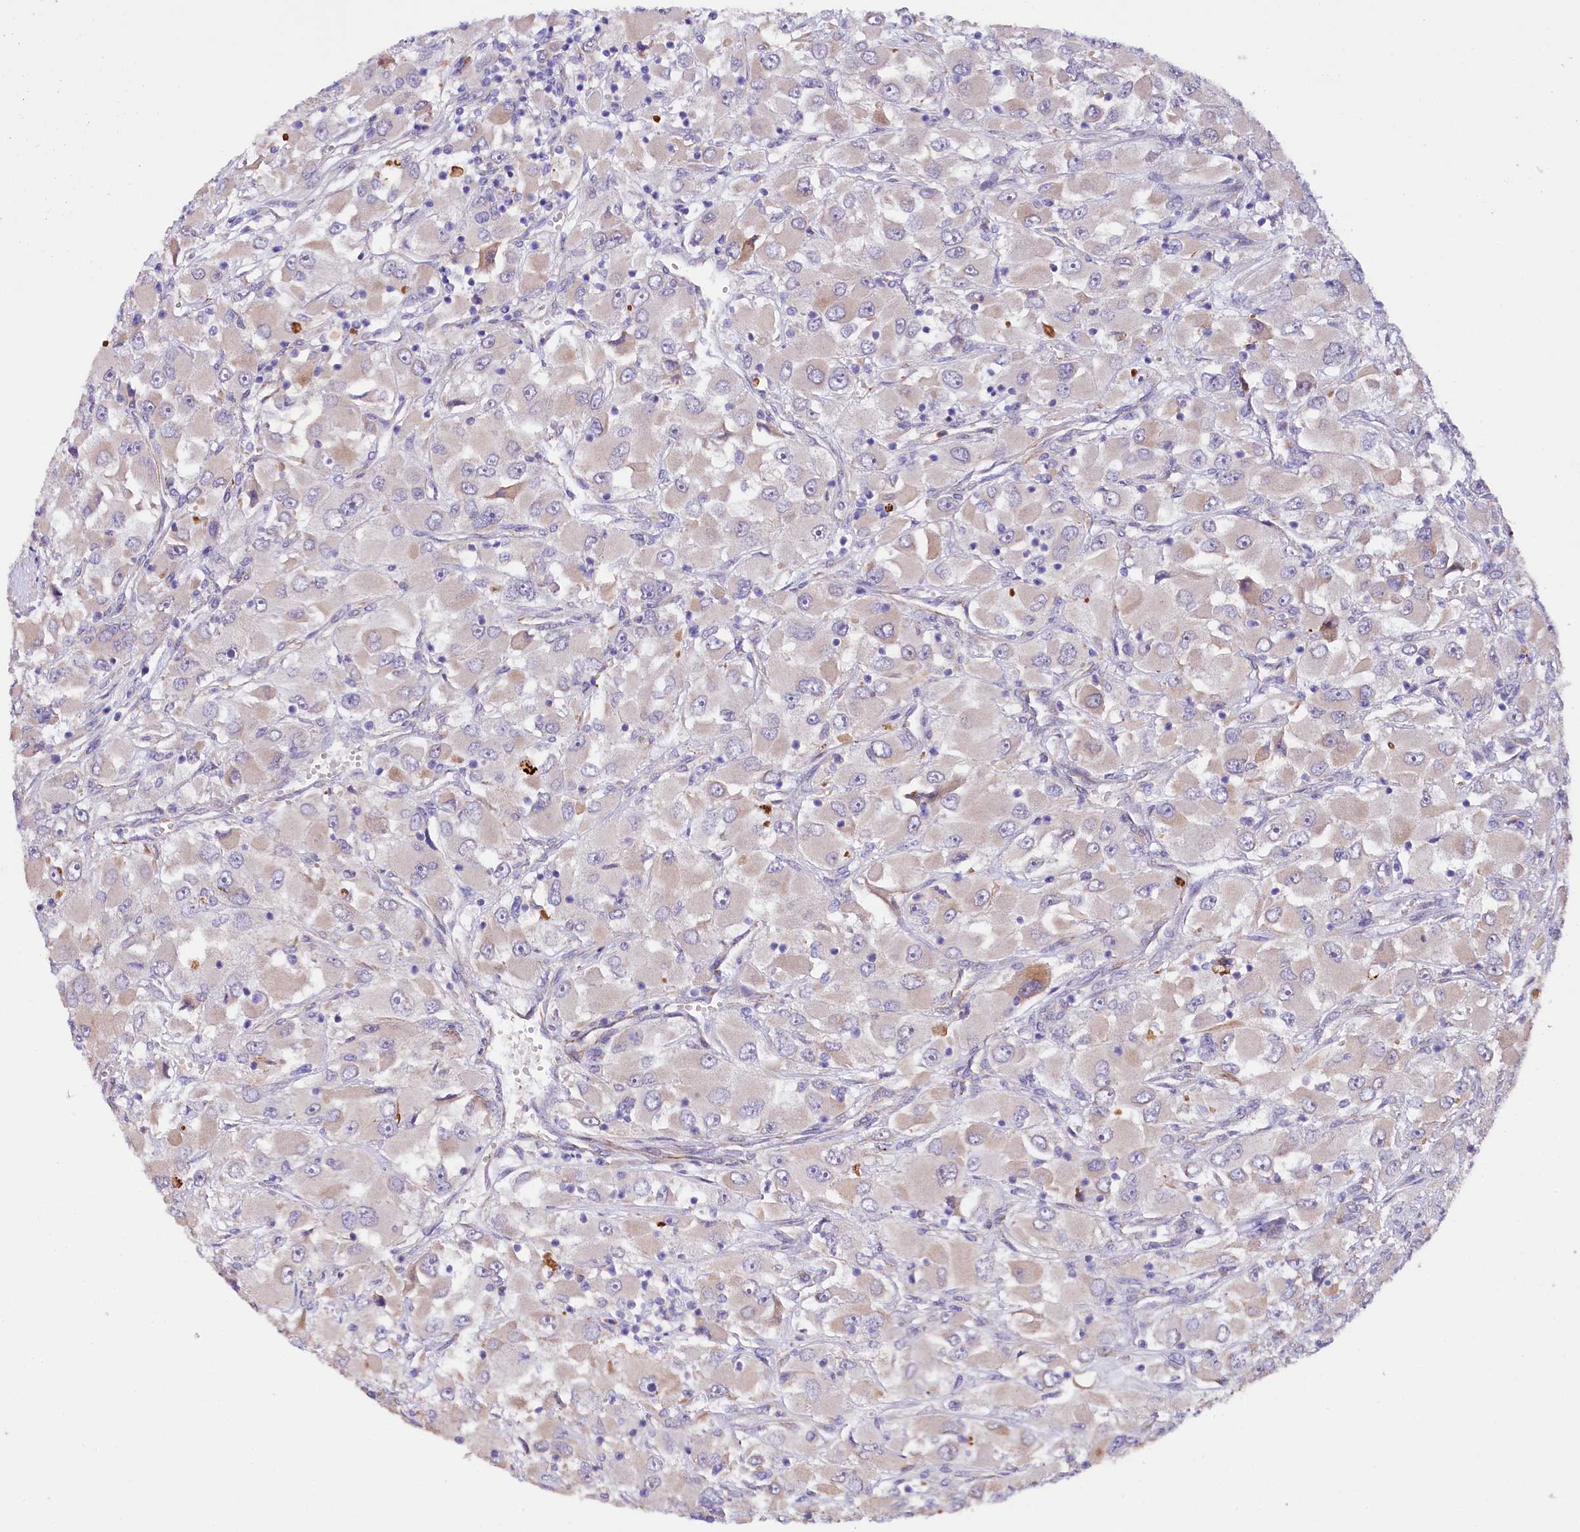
{"staining": {"intensity": "negative", "quantity": "none", "location": "none"}, "tissue": "renal cancer", "cell_type": "Tumor cells", "image_type": "cancer", "snomed": [{"axis": "morphology", "description": "Adenocarcinoma, NOS"}, {"axis": "topography", "description": "Kidney"}], "caption": "Tumor cells show no significant positivity in renal cancer.", "gene": "TTC12", "patient": {"sex": "female", "age": 52}}